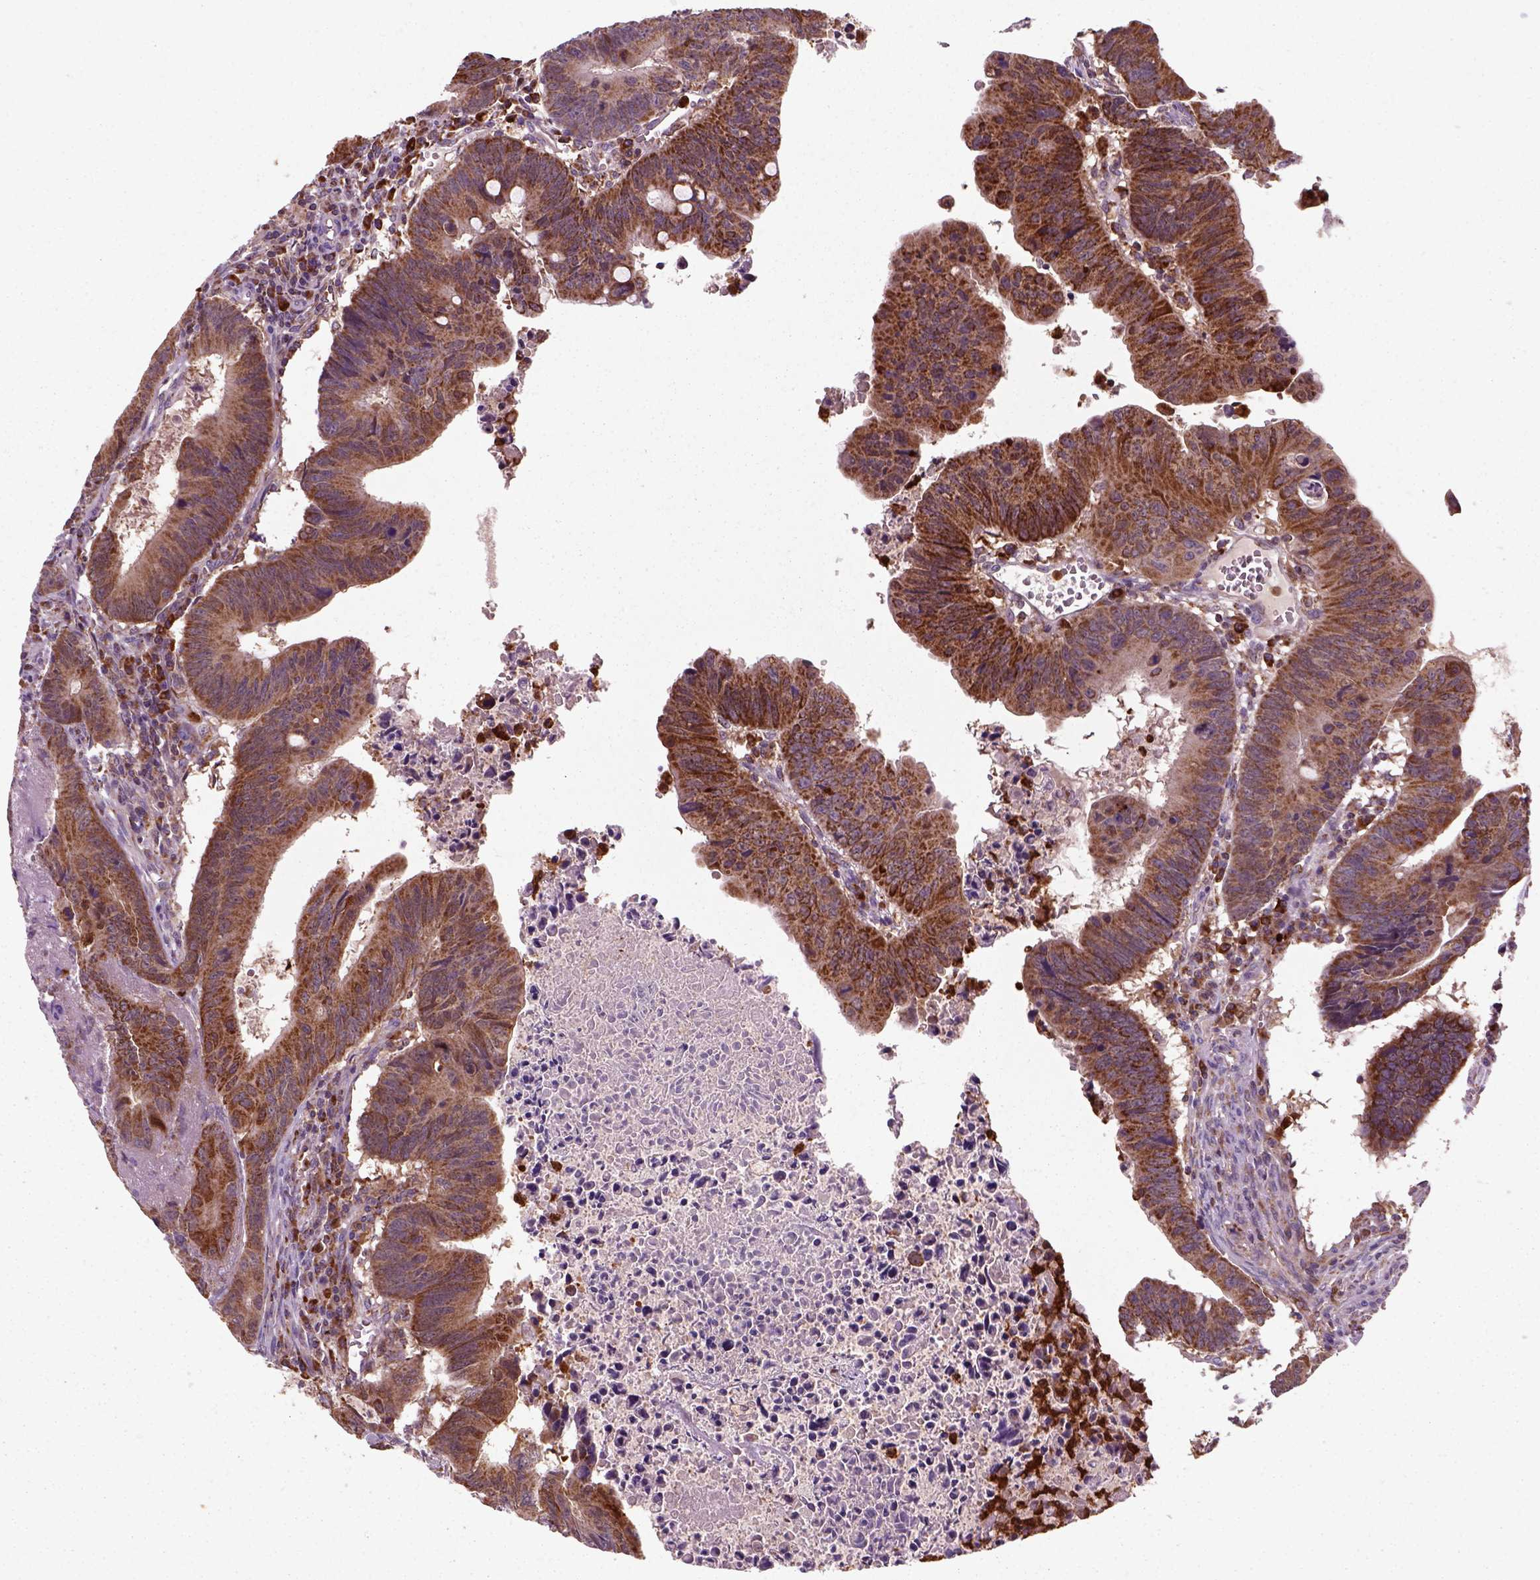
{"staining": {"intensity": "moderate", "quantity": ">75%", "location": "cytoplasmic/membranous"}, "tissue": "colorectal cancer", "cell_type": "Tumor cells", "image_type": "cancer", "snomed": [{"axis": "morphology", "description": "Adenocarcinoma, NOS"}, {"axis": "topography", "description": "Colon"}], "caption": "Immunohistochemical staining of colorectal cancer exhibits moderate cytoplasmic/membranous protein expression in approximately >75% of tumor cells.", "gene": "NUDT16L1", "patient": {"sex": "female", "age": 87}}